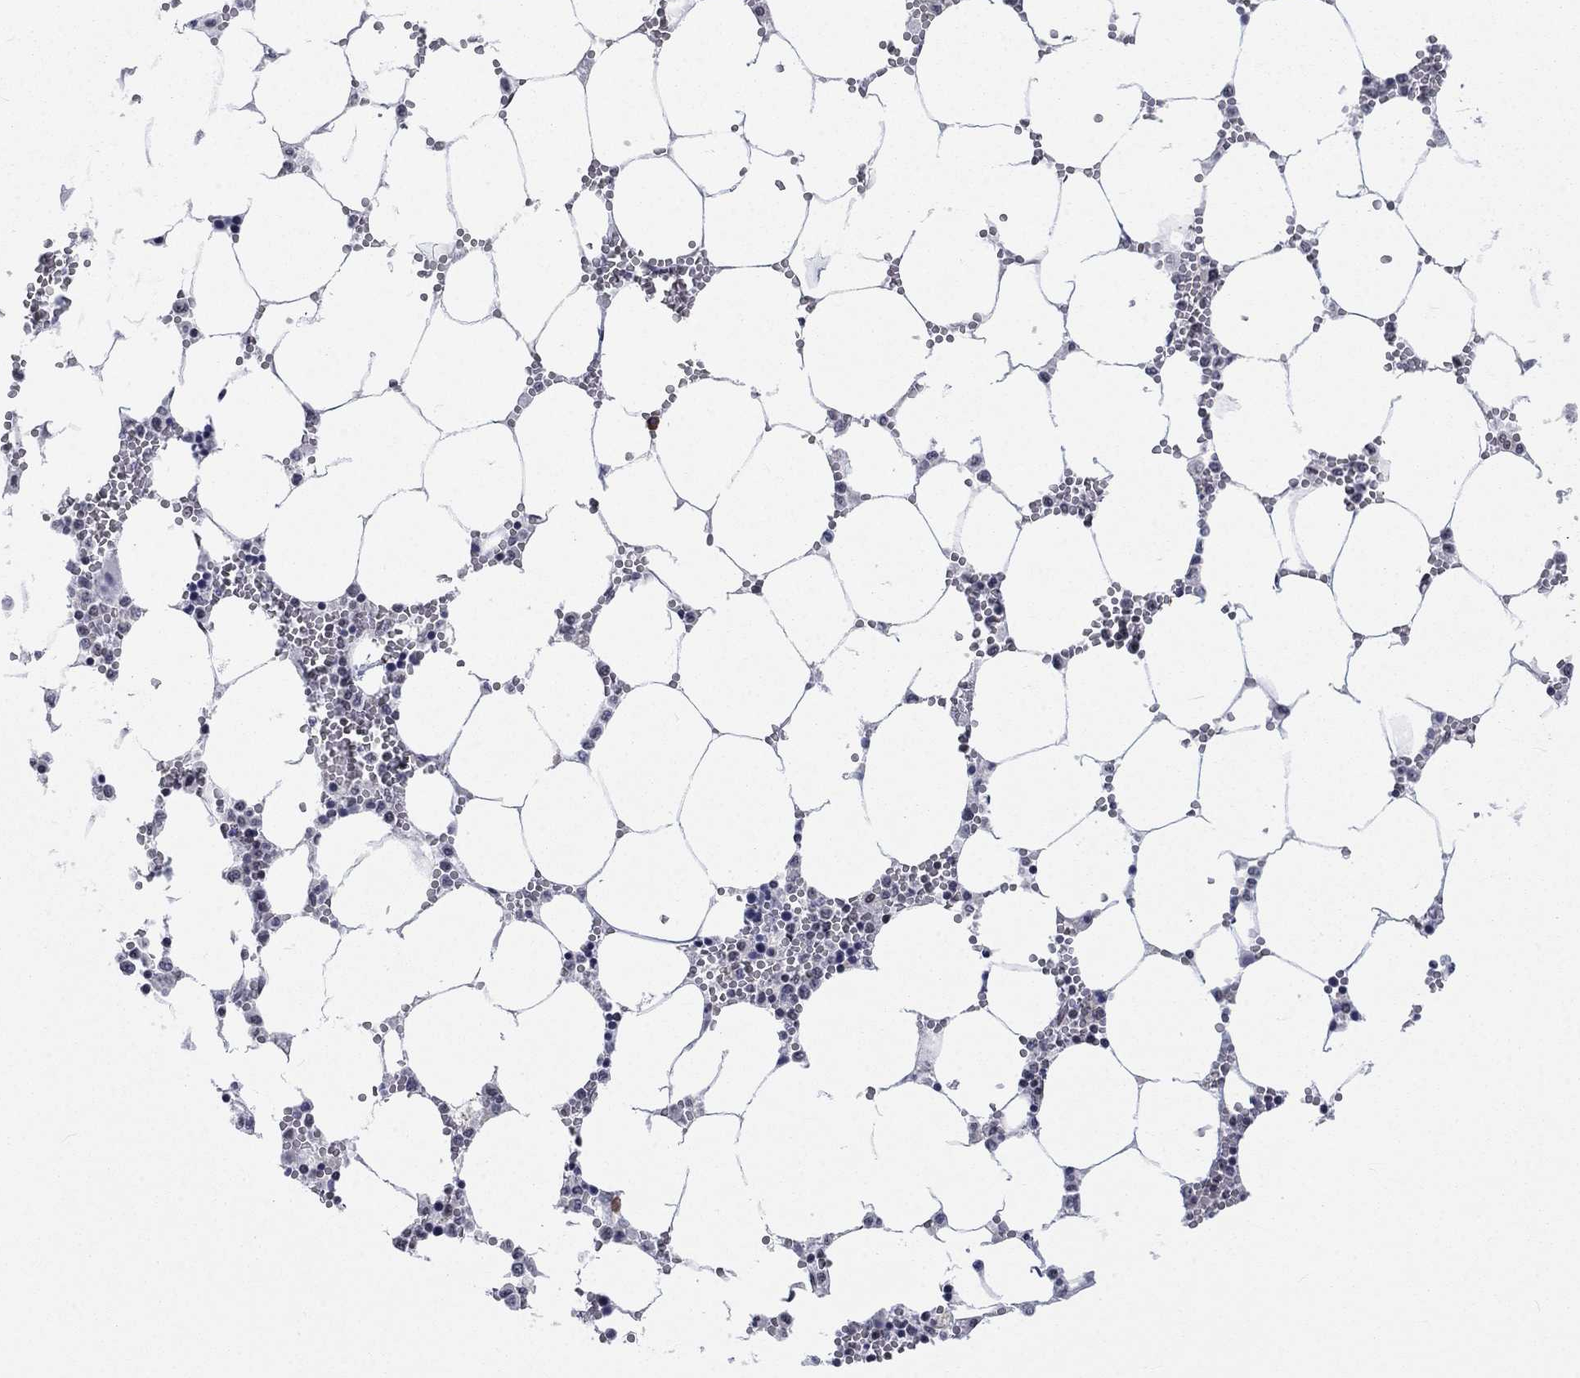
{"staining": {"intensity": "strong", "quantity": "<25%", "location": "nuclear"}, "tissue": "bone marrow", "cell_type": "Hematopoietic cells", "image_type": "normal", "snomed": [{"axis": "morphology", "description": "Normal tissue, NOS"}, {"axis": "topography", "description": "Bone marrow"}], "caption": "Immunohistochemical staining of unremarkable human bone marrow exhibits strong nuclear protein expression in about <25% of hematopoietic cells. The staining is performed using DAB (3,3'-diaminobenzidine) brown chromogen to label protein expression. The nuclei are counter-stained blue using hematoxylin.", "gene": "FYTTD1", "patient": {"sex": "female", "age": 64}}